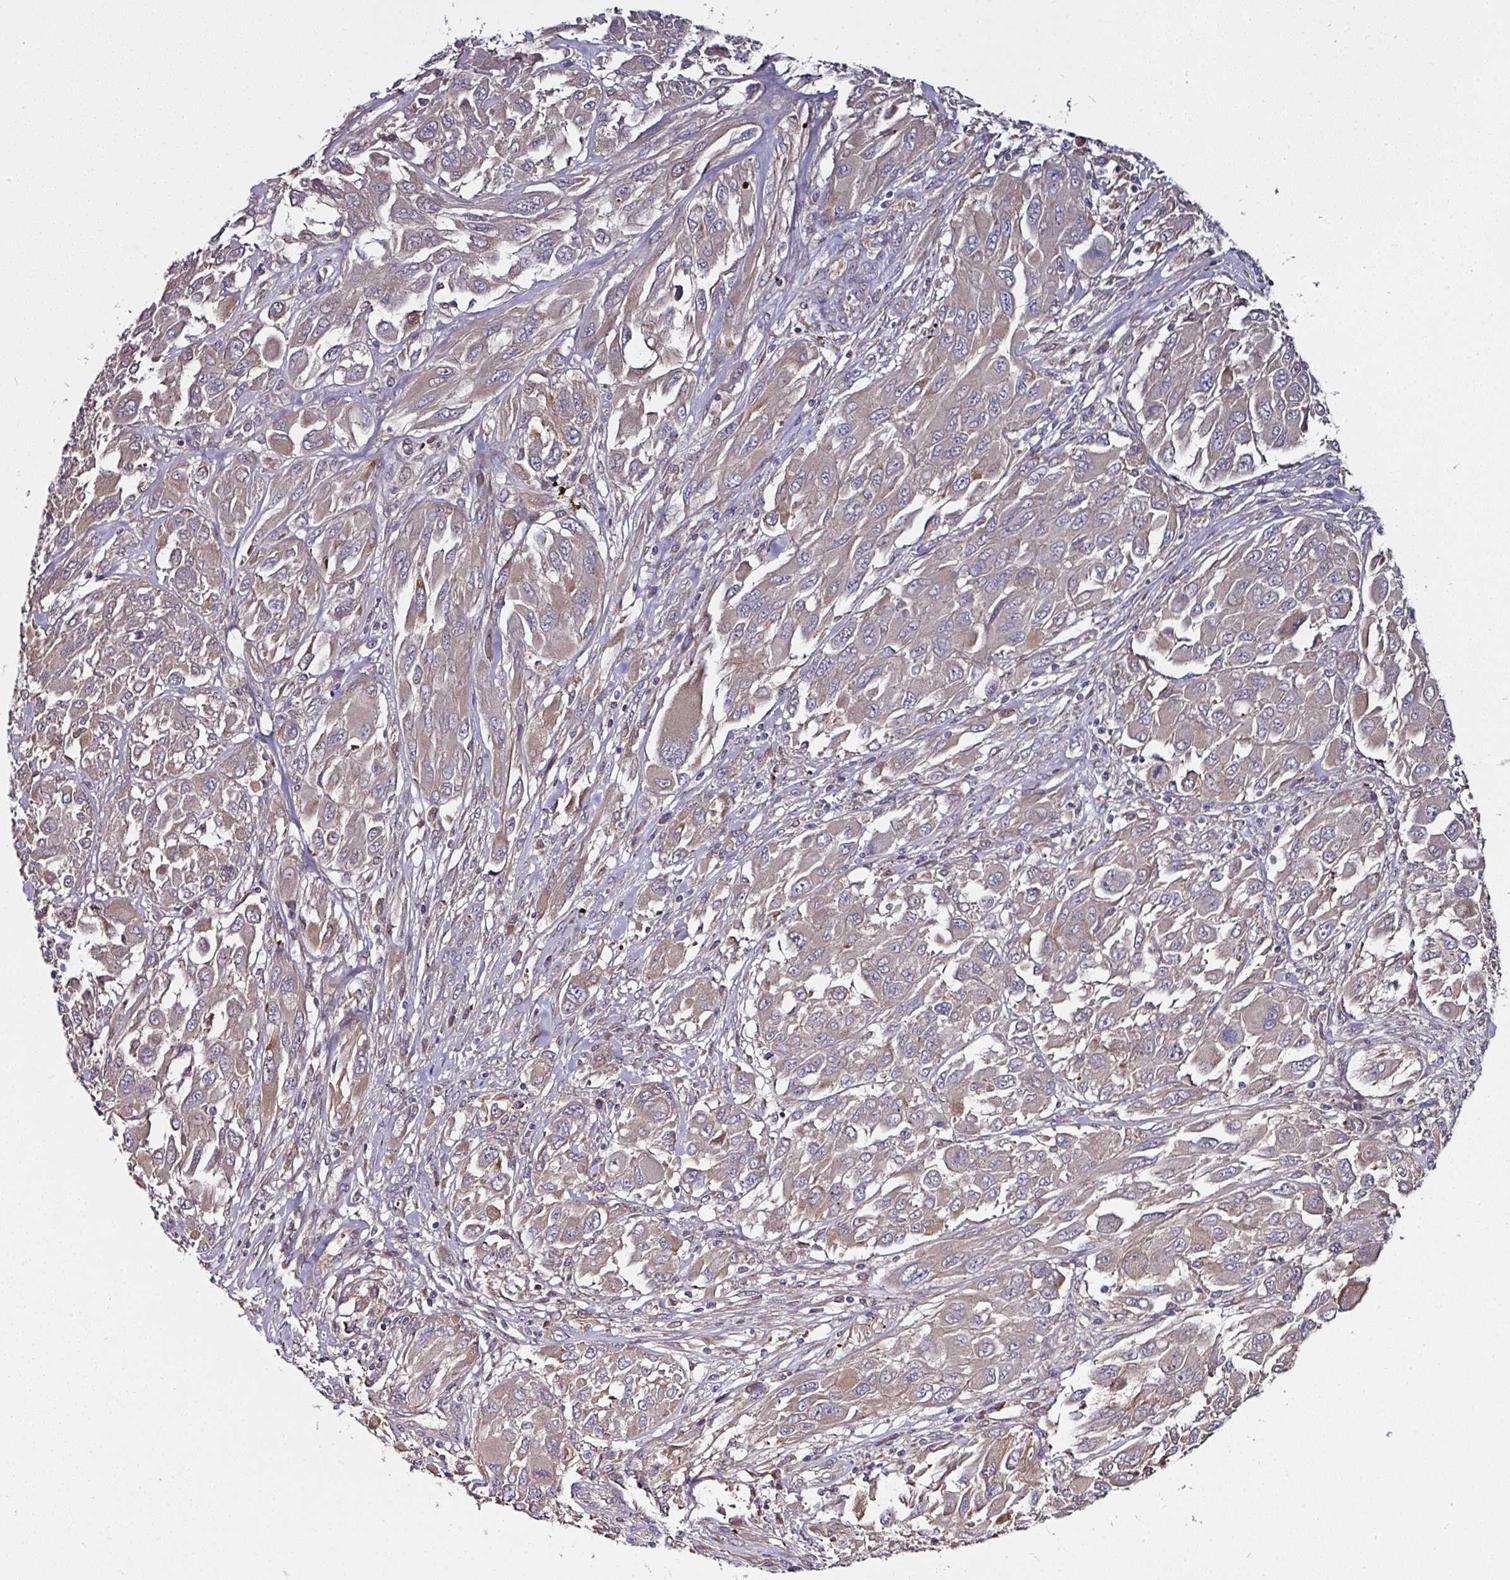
{"staining": {"intensity": "weak", "quantity": "25%-75%", "location": "cytoplasmic/membranous"}, "tissue": "melanoma", "cell_type": "Tumor cells", "image_type": "cancer", "snomed": [{"axis": "morphology", "description": "Malignant melanoma, NOS"}, {"axis": "topography", "description": "Skin"}], "caption": "Melanoma was stained to show a protein in brown. There is low levels of weak cytoplasmic/membranous staining in about 25%-75% of tumor cells.", "gene": "CTDSP2", "patient": {"sex": "female", "age": 91}}